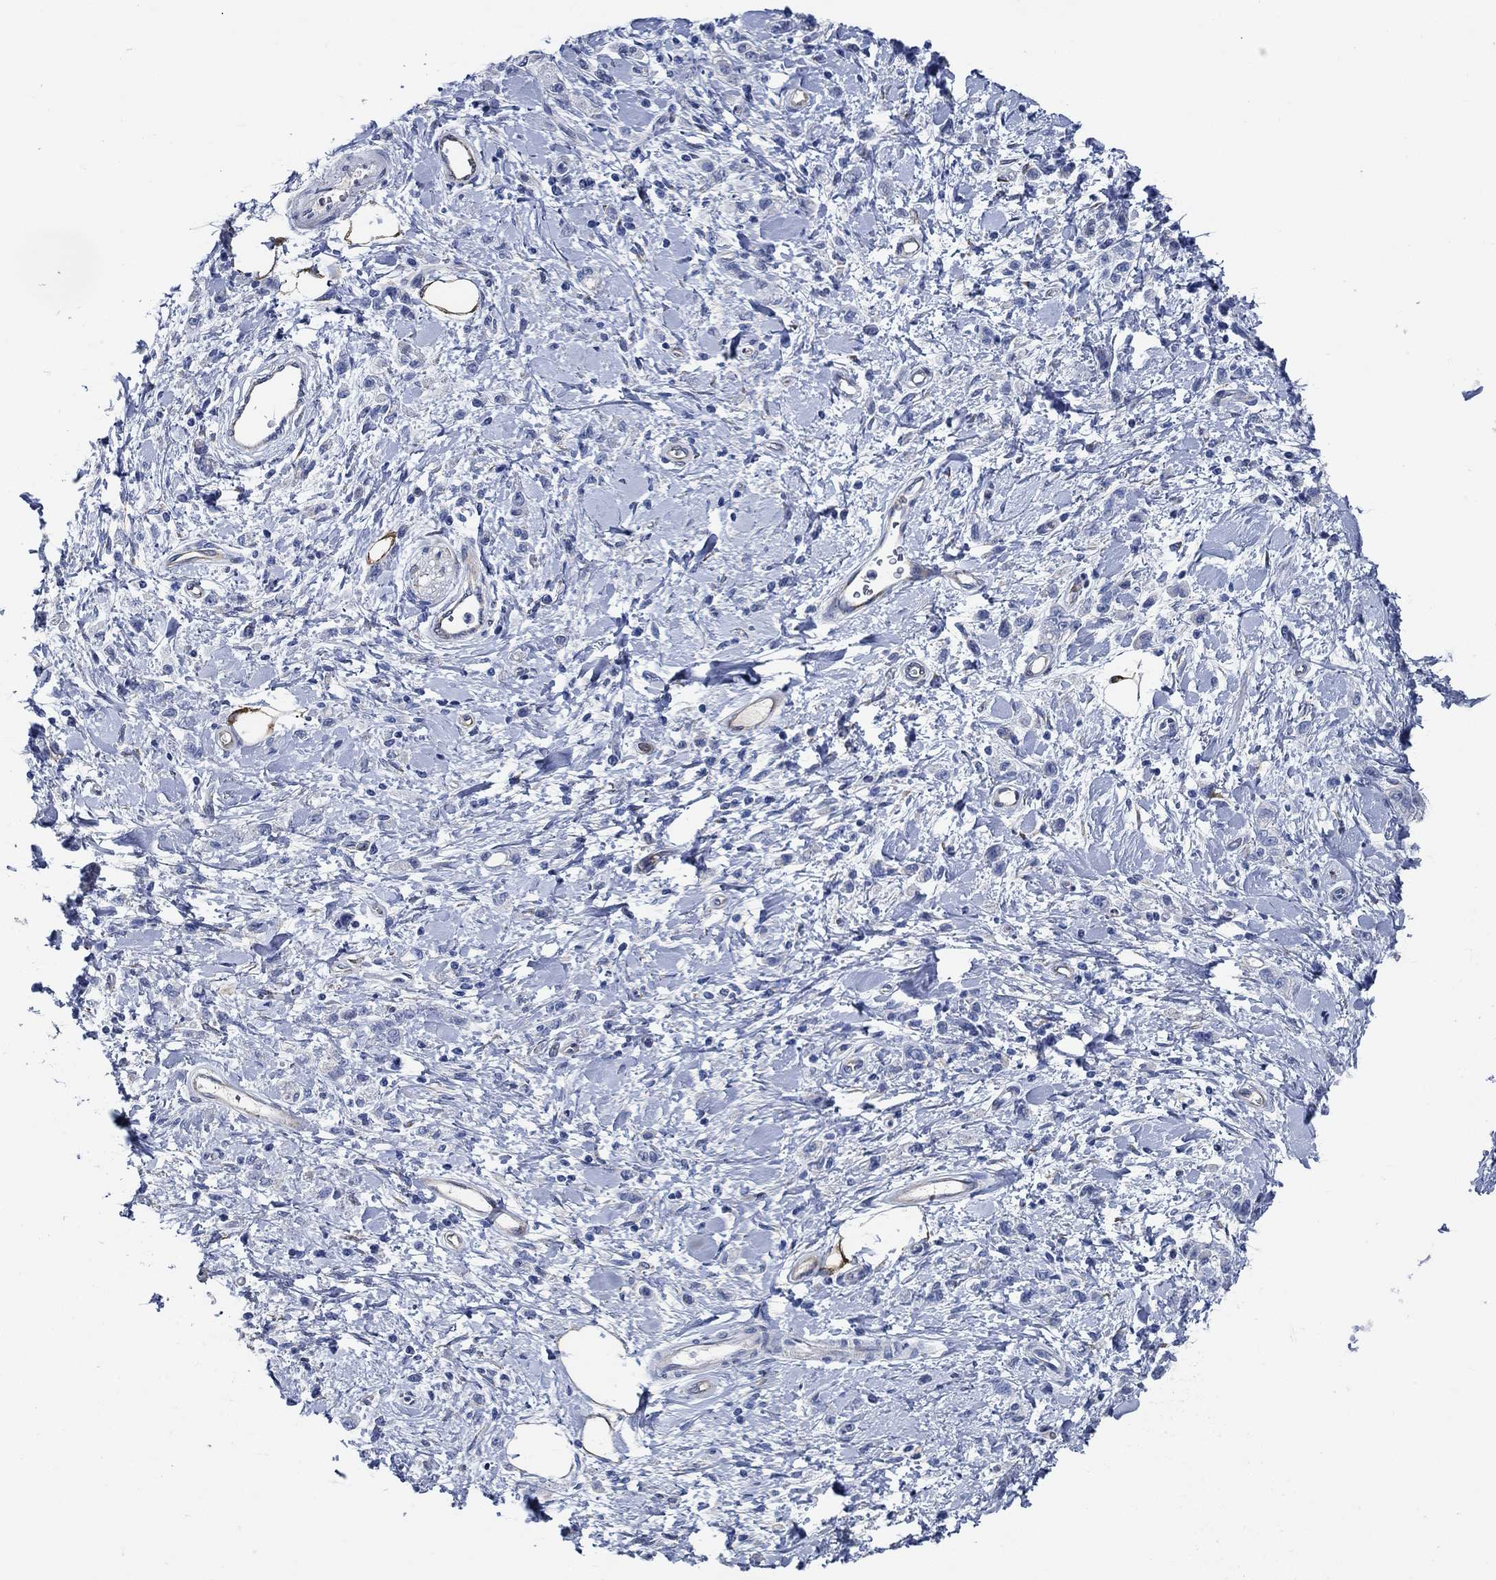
{"staining": {"intensity": "negative", "quantity": "none", "location": "none"}, "tissue": "stomach cancer", "cell_type": "Tumor cells", "image_type": "cancer", "snomed": [{"axis": "morphology", "description": "Adenocarcinoma, NOS"}, {"axis": "topography", "description": "Stomach"}], "caption": "Immunohistochemical staining of human stomach cancer shows no significant positivity in tumor cells.", "gene": "HECW2", "patient": {"sex": "male", "age": 77}}